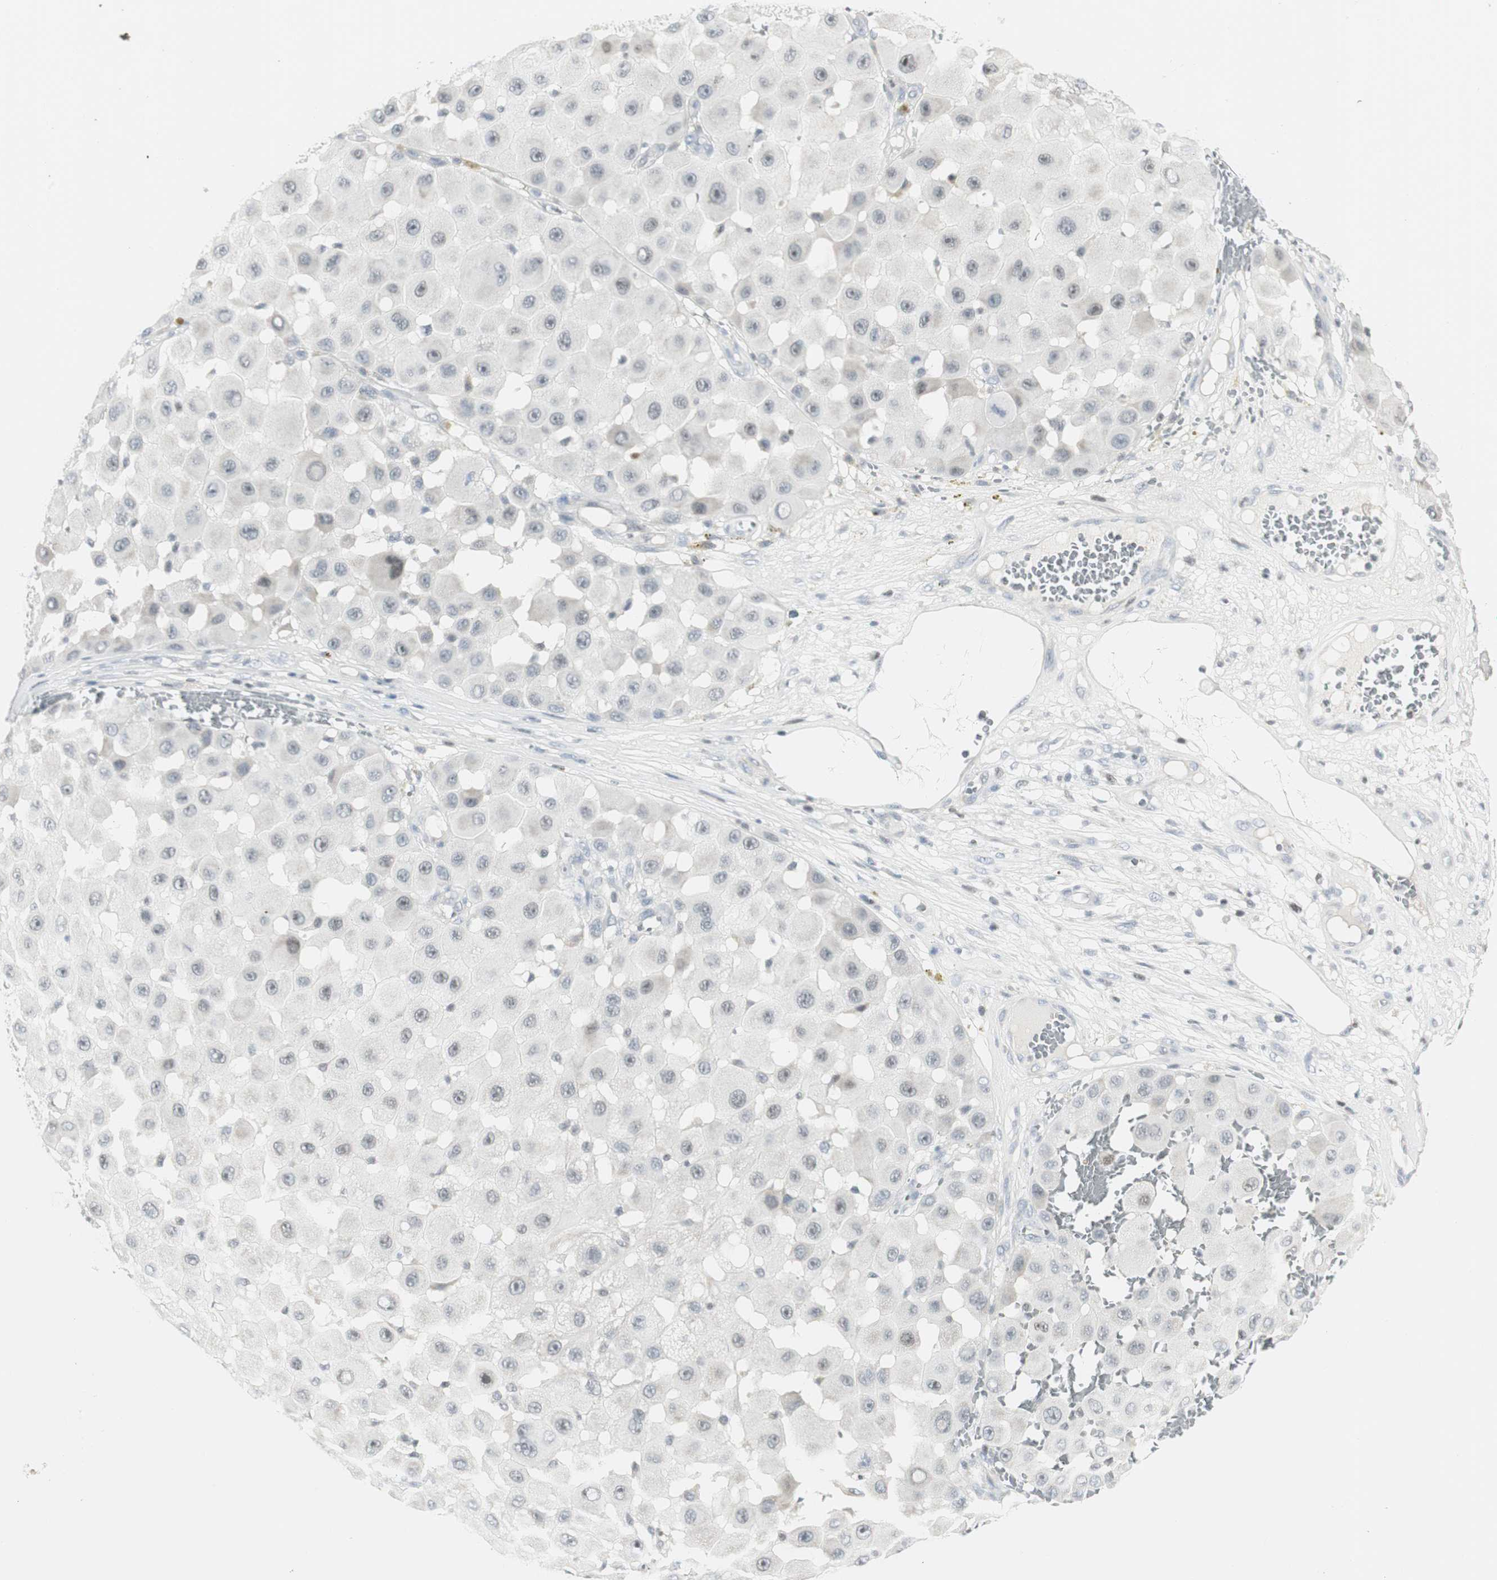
{"staining": {"intensity": "negative", "quantity": "none", "location": "none"}, "tissue": "melanoma", "cell_type": "Tumor cells", "image_type": "cancer", "snomed": [{"axis": "morphology", "description": "Malignant melanoma, NOS"}, {"axis": "topography", "description": "Skin"}], "caption": "Human malignant melanoma stained for a protein using IHC exhibits no positivity in tumor cells.", "gene": "ZBTB7B", "patient": {"sex": "female", "age": 81}}